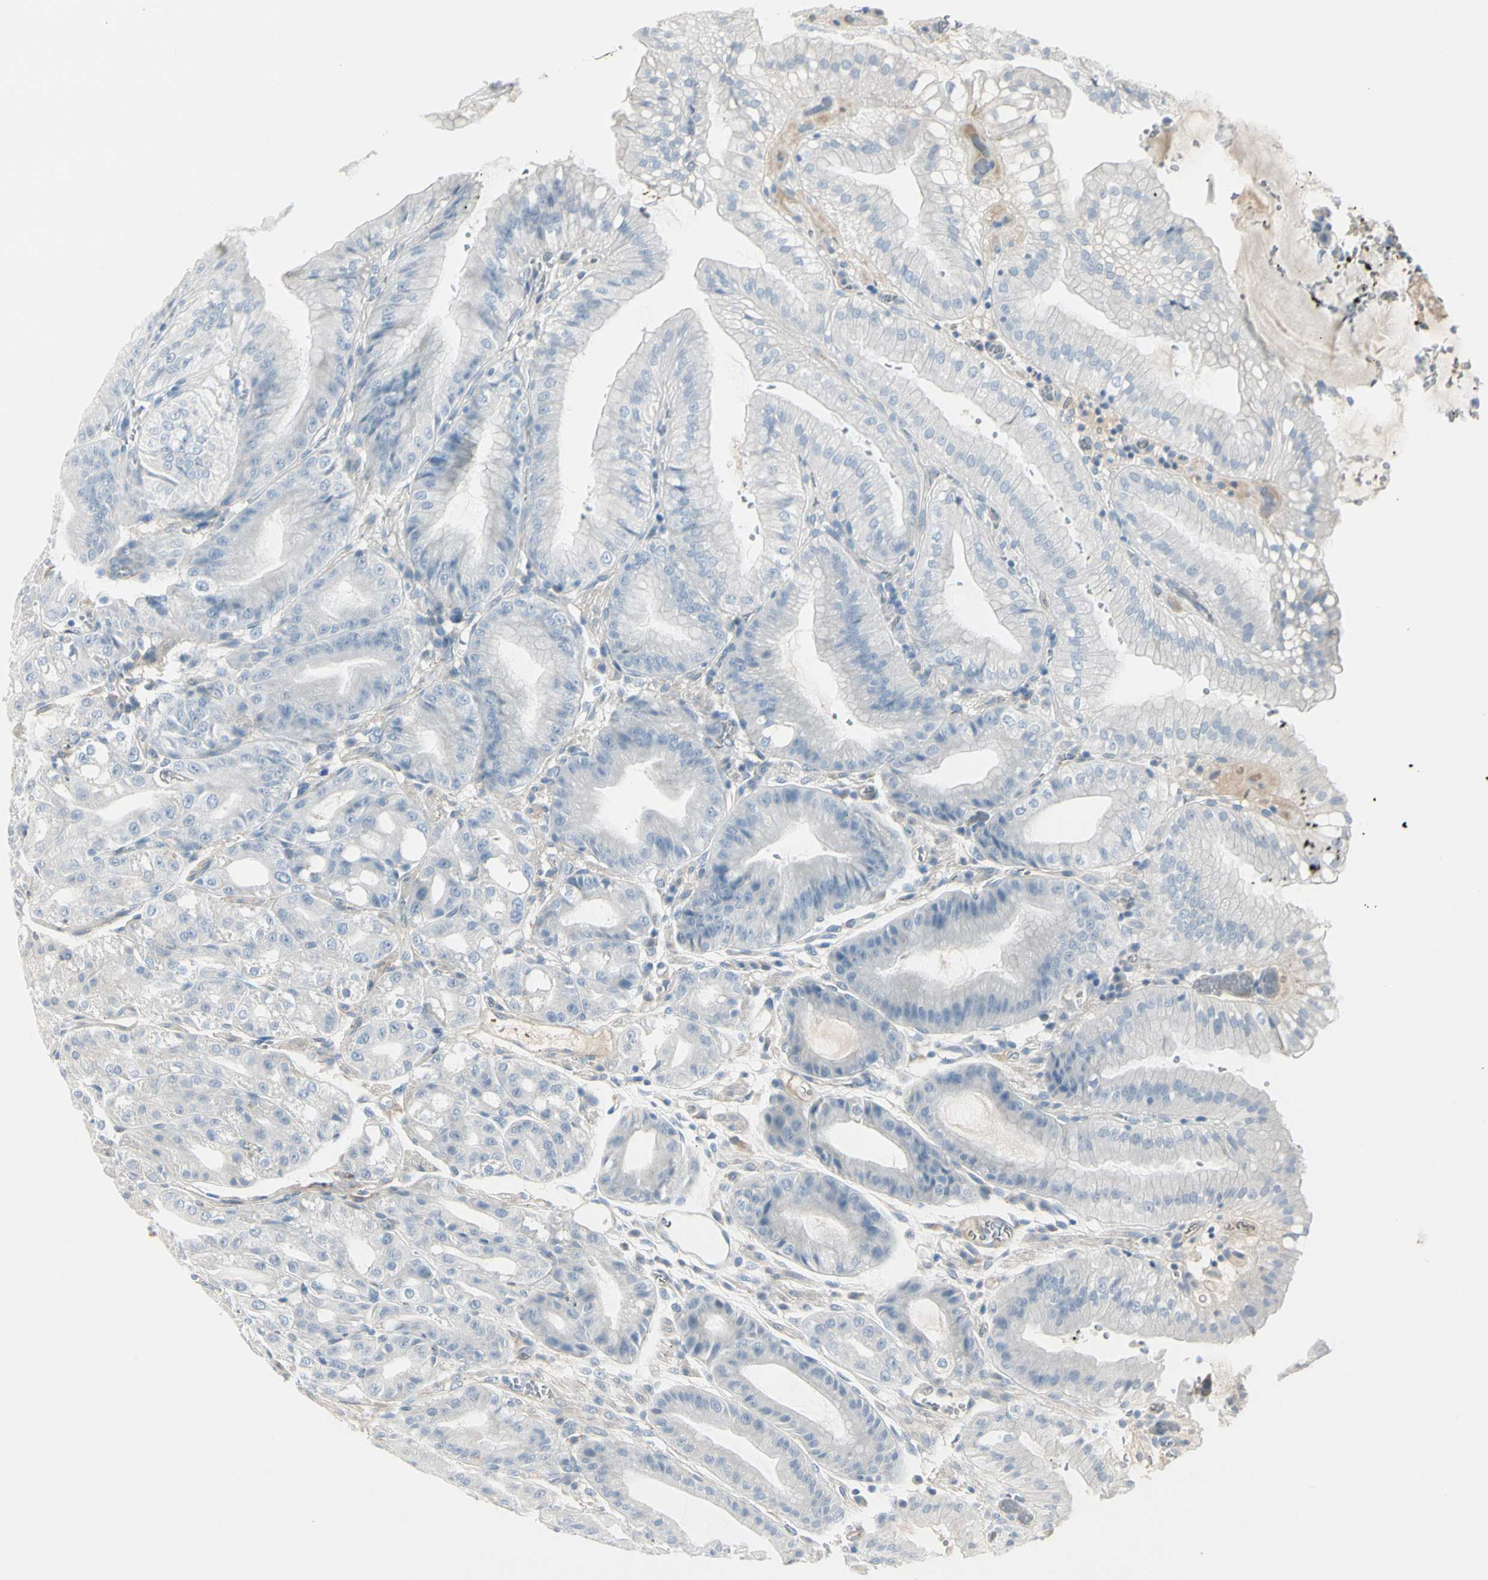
{"staining": {"intensity": "negative", "quantity": "none", "location": "none"}, "tissue": "stomach", "cell_type": "Glandular cells", "image_type": "normal", "snomed": [{"axis": "morphology", "description": "Normal tissue, NOS"}, {"axis": "topography", "description": "Stomach, lower"}], "caption": "Immunohistochemistry (IHC) histopathology image of benign stomach: human stomach stained with DAB (3,3'-diaminobenzidine) exhibits no significant protein staining in glandular cells.", "gene": "CACNA2D1", "patient": {"sex": "male", "age": 71}}